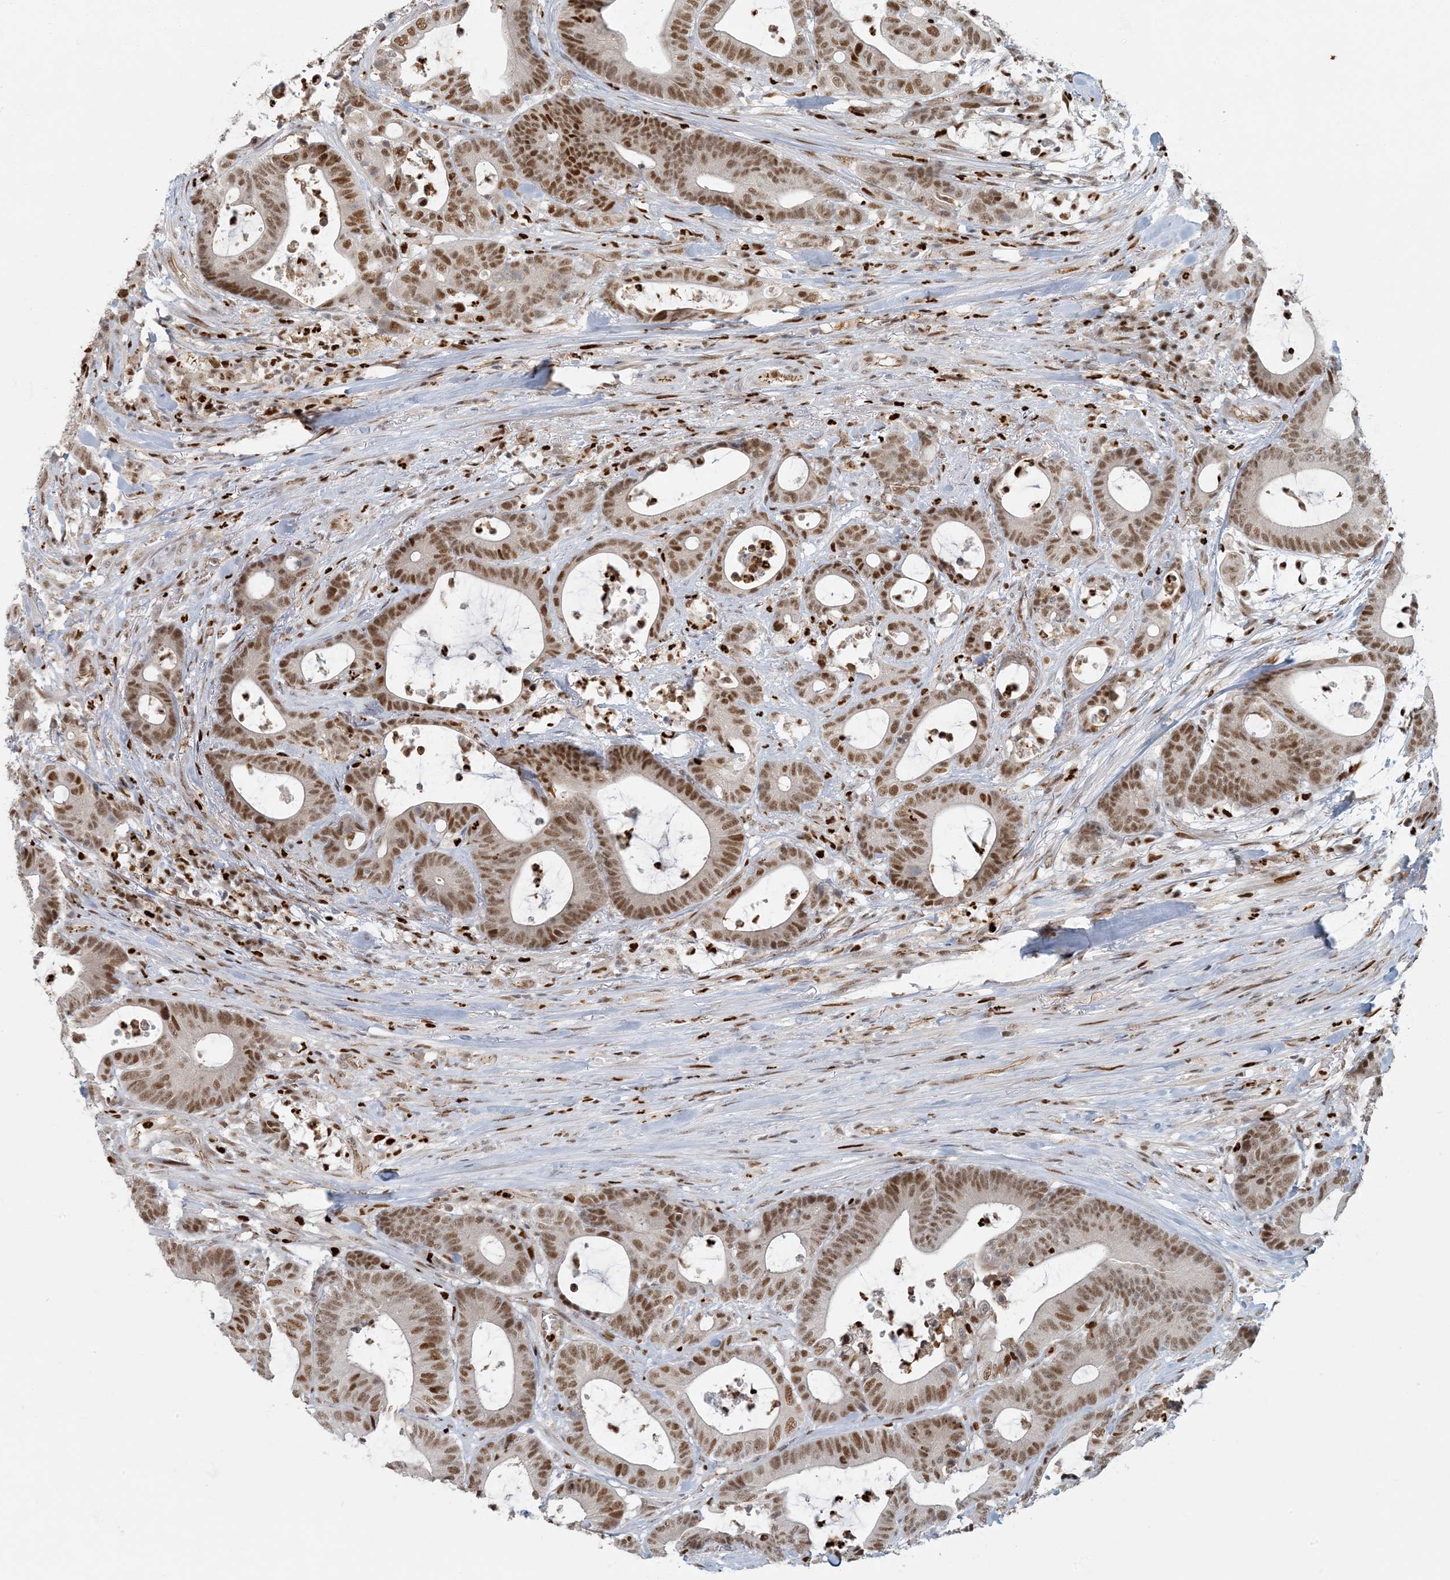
{"staining": {"intensity": "moderate", "quantity": ">75%", "location": "nuclear"}, "tissue": "colorectal cancer", "cell_type": "Tumor cells", "image_type": "cancer", "snomed": [{"axis": "morphology", "description": "Adenocarcinoma, NOS"}, {"axis": "topography", "description": "Colon"}], "caption": "Colorectal cancer (adenocarcinoma) stained with DAB (3,3'-diaminobenzidine) IHC demonstrates medium levels of moderate nuclear staining in about >75% of tumor cells.", "gene": "AK9", "patient": {"sex": "female", "age": 84}}